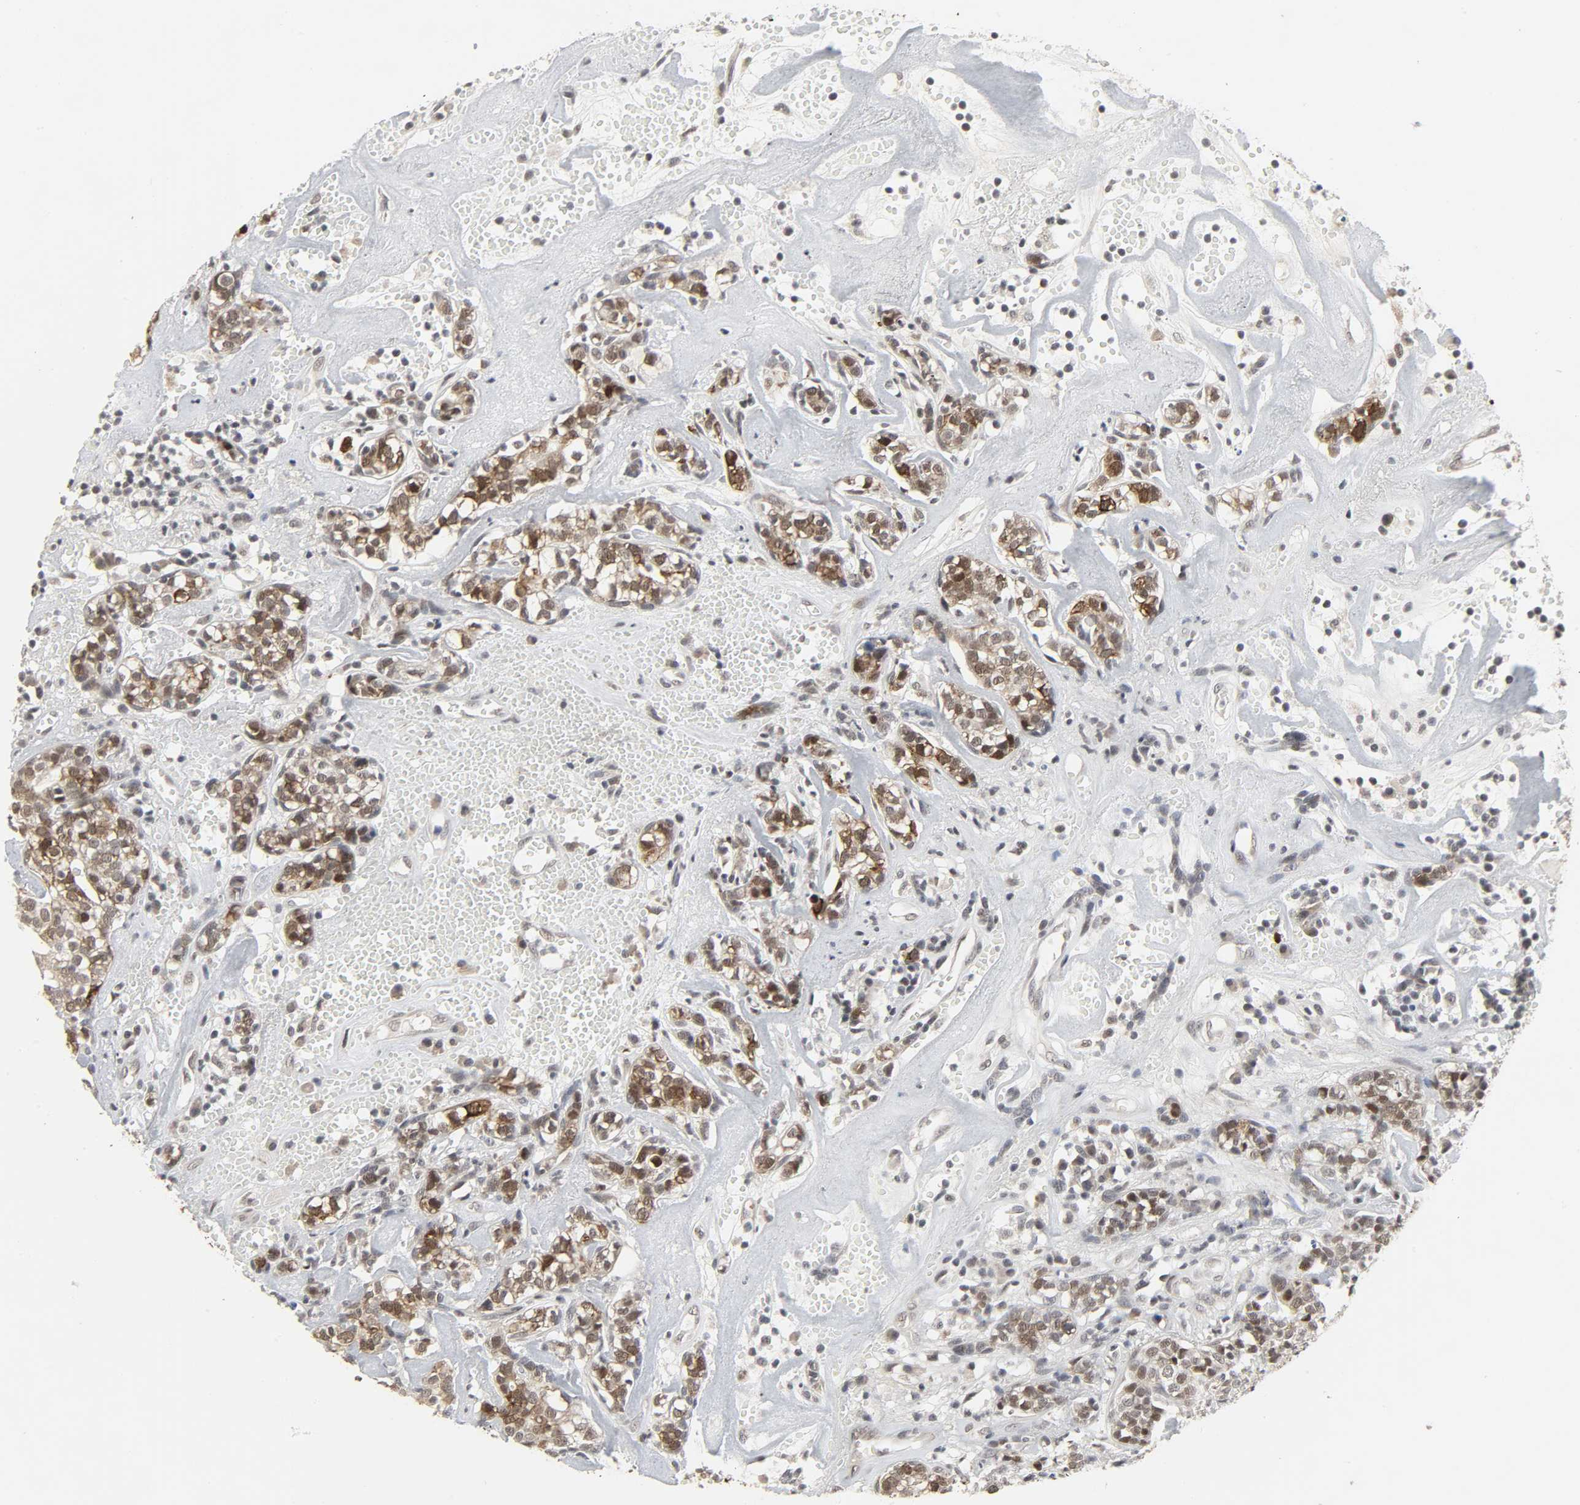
{"staining": {"intensity": "moderate", "quantity": ">75%", "location": "cytoplasmic/membranous,nuclear"}, "tissue": "head and neck cancer", "cell_type": "Tumor cells", "image_type": "cancer", "snomed": [{"axis": "morphology", "description": "Adenocarcinoma, NOS"}, {"axis": "topography", "description": "Salivary gland"}, {"axis": "topography", "description": "Head-Neck"}], "caption": "Head and neck cancer (adenocarcinoma) stained with a protein marker displays moderate staining in tumor cells.", "gene": "MUC1", "patient": {"sex": "female", "age": 65}}